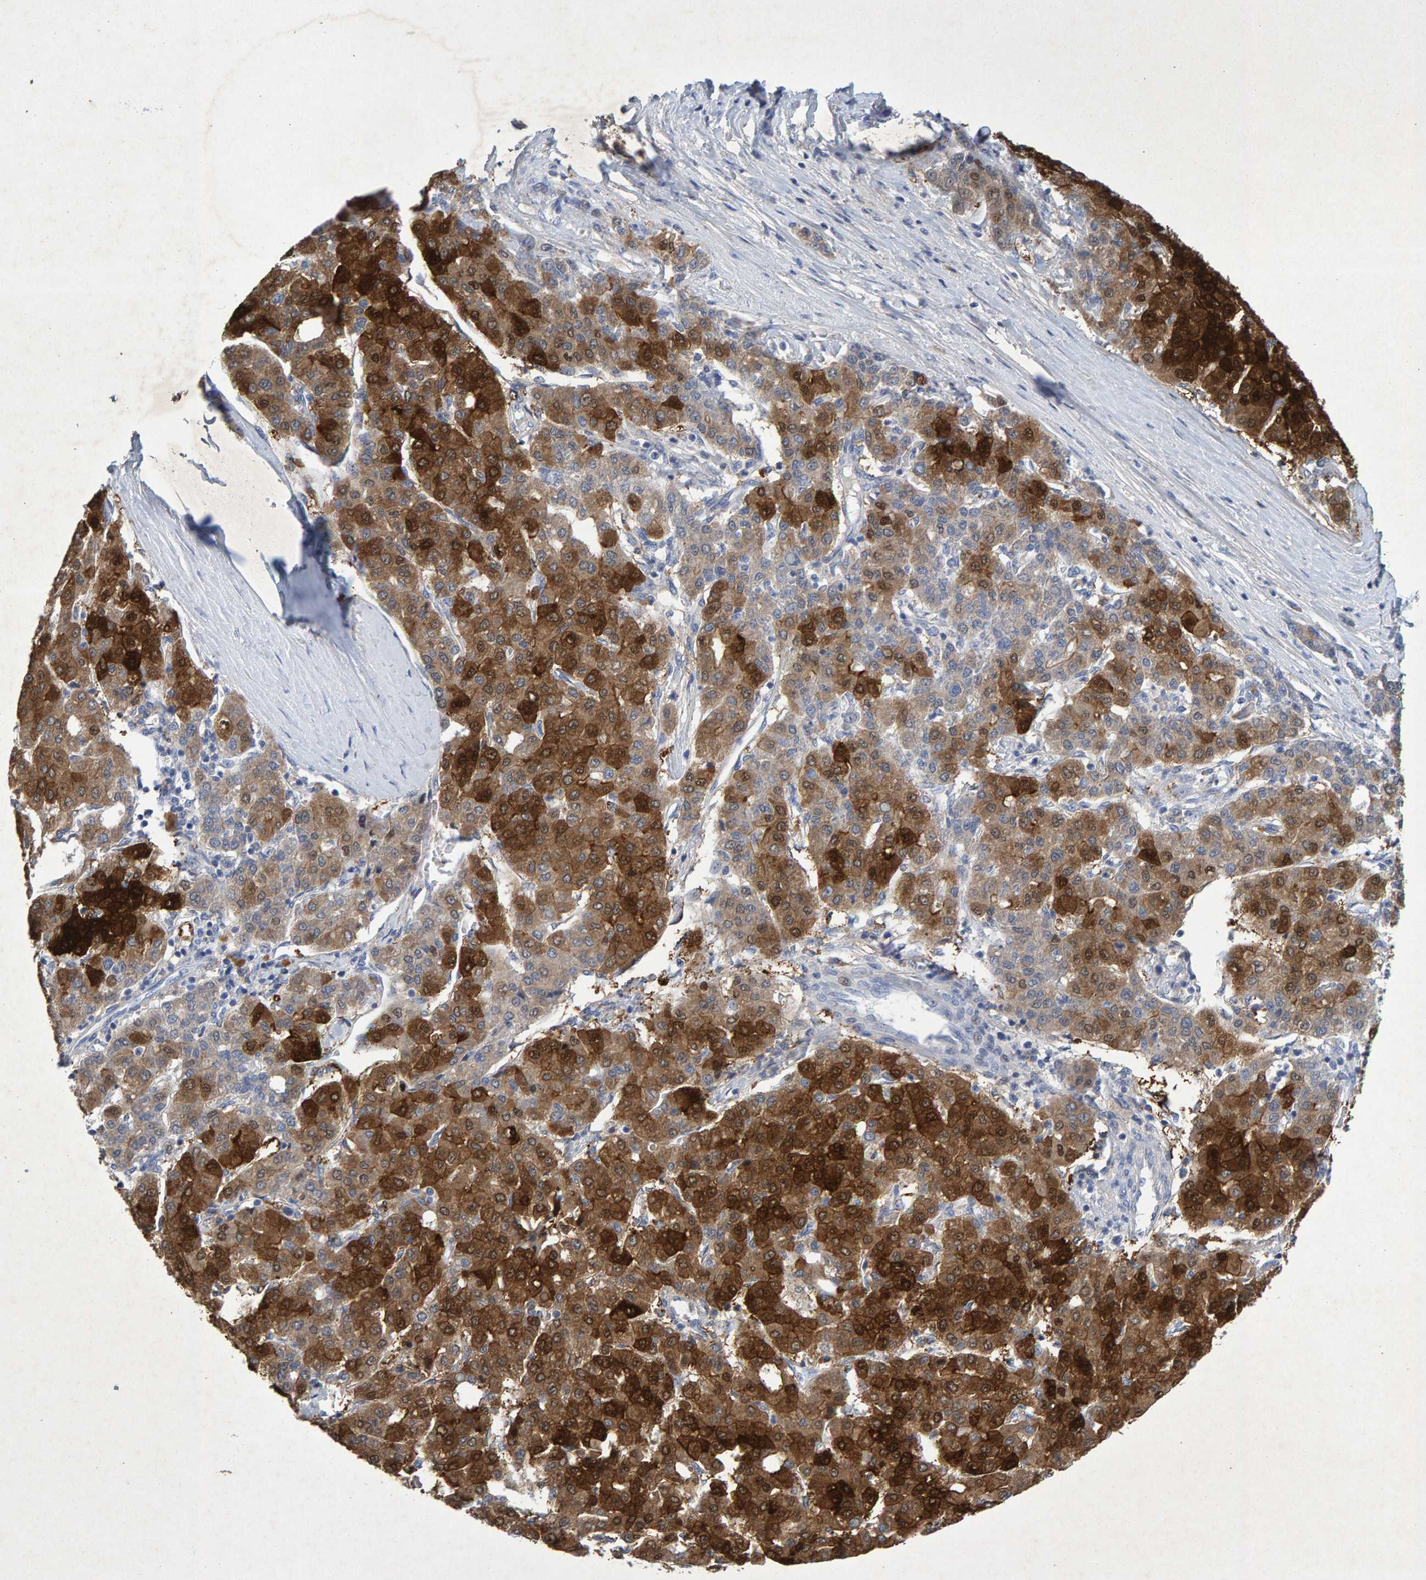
{"staining": {"intensity": "strong", "quantity": ">75%", "location": "cytoplasmic/membranous"}, "tissue": "liver cancer", "cell_type": "Tumor cells", "image_type": "cancer", "snomed": [{"axis": "morphology", "description": "Carcinoma, Hepatocellular, NOS"}, {"axis": "topography", "description": "Liver"}], "caption": "Strong cytoplasmic/membranous expression for a protein is present in about >75% of tumor cells of liver cancer using immunohistochemistry (IHC).", "gene": "CTH", "patient": {"sex": "male", "age": 65}}